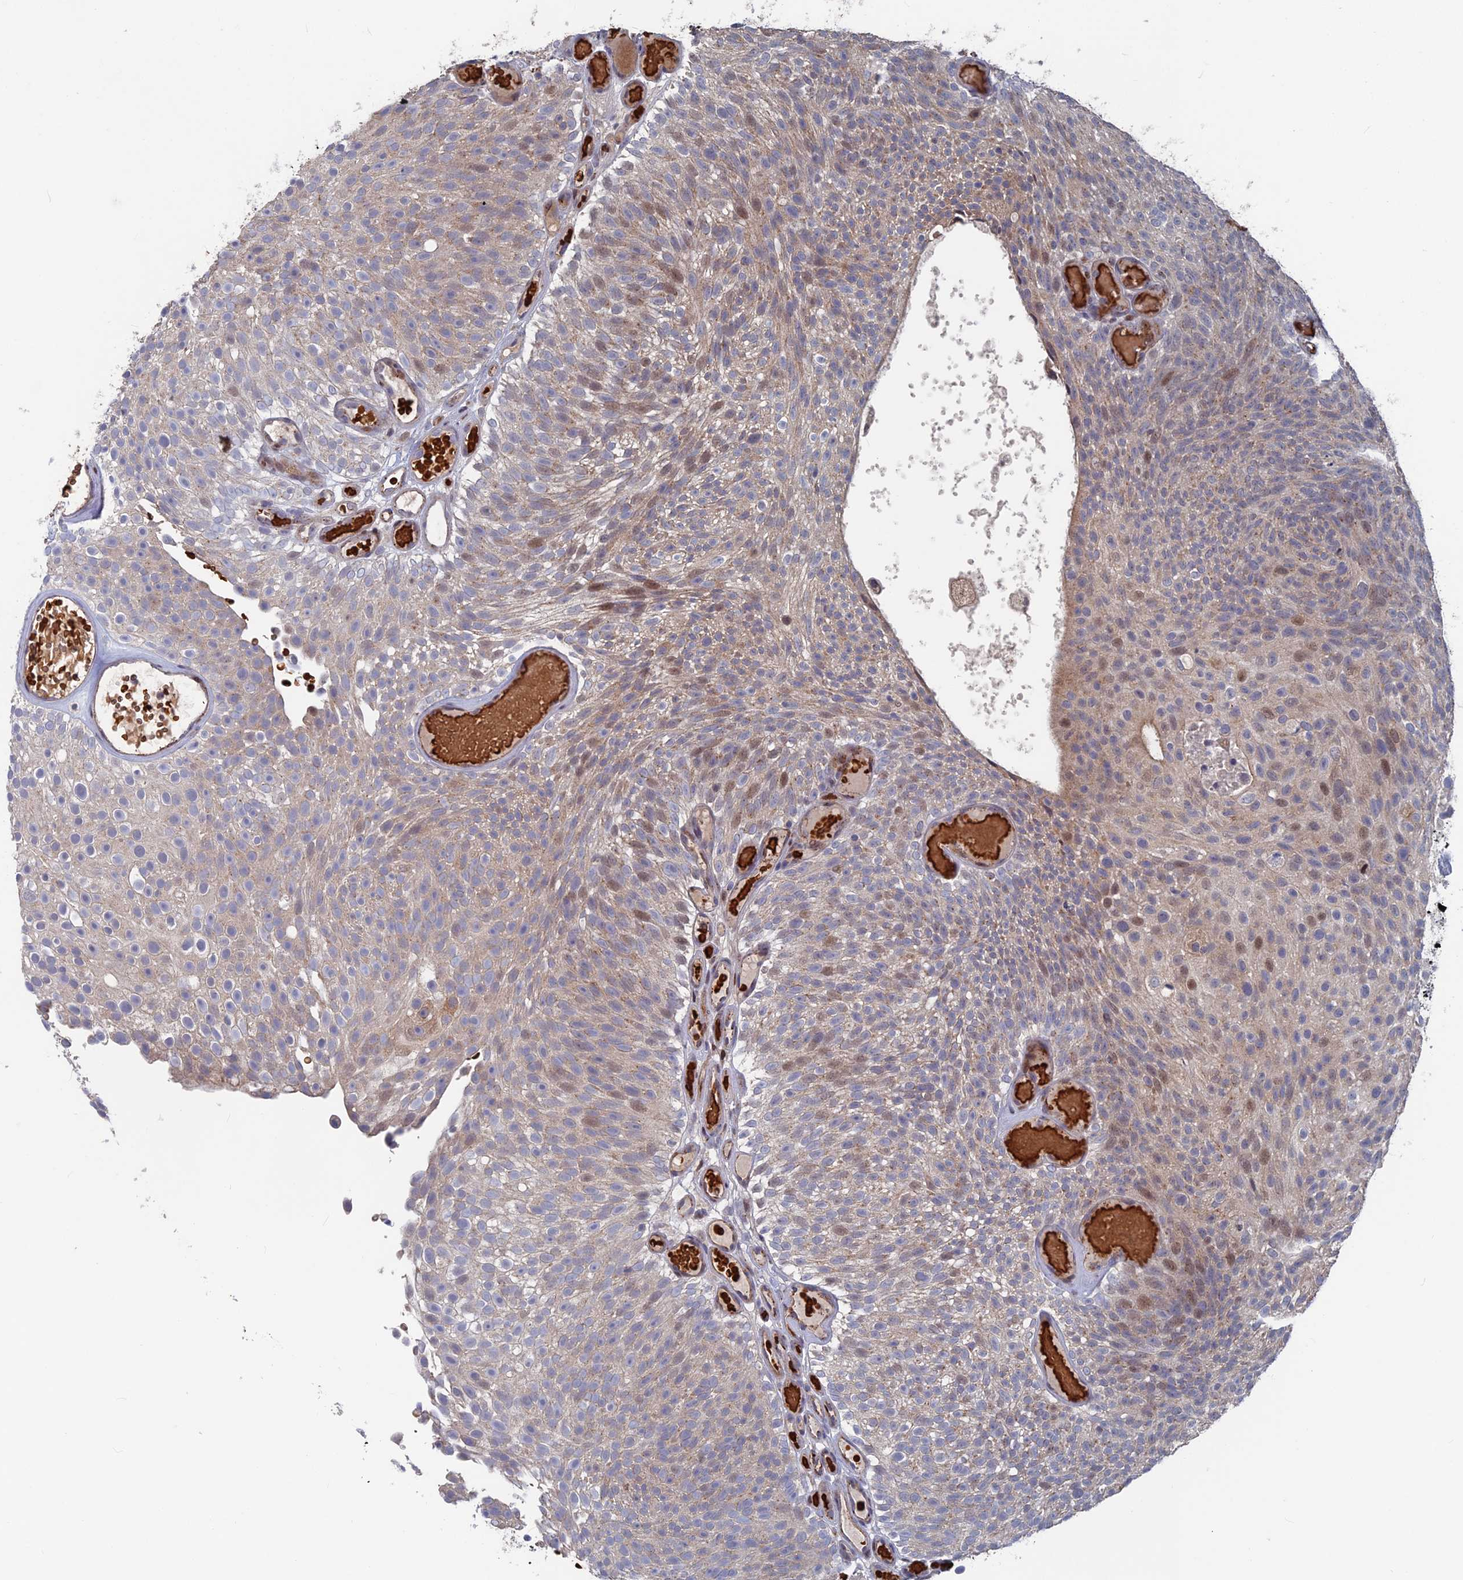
{"staining": {"intensity": "moderate", "quantity": "25%-75%", "location": "cytoplasmic/membranous,nuclear"}, "tissue": "urothelial cancer", "cell_type": "Tumor cells", "image_type": "cancer", "snomed": [{"axis": "morphology", "description": "Urothelial carcinoma, Low grade"}, {"axis": "topography", "description": "Urinary bladder"}], "caption": "A high-resolution image shows IHC staining of urothelial cancer, which reveals moderate cytoplasmic/membranous and nuclear positivity in approximately 25%-75% of tumor cells.", "gene": "SH3D21", "patient": {"sex": "male", "age": 78}}